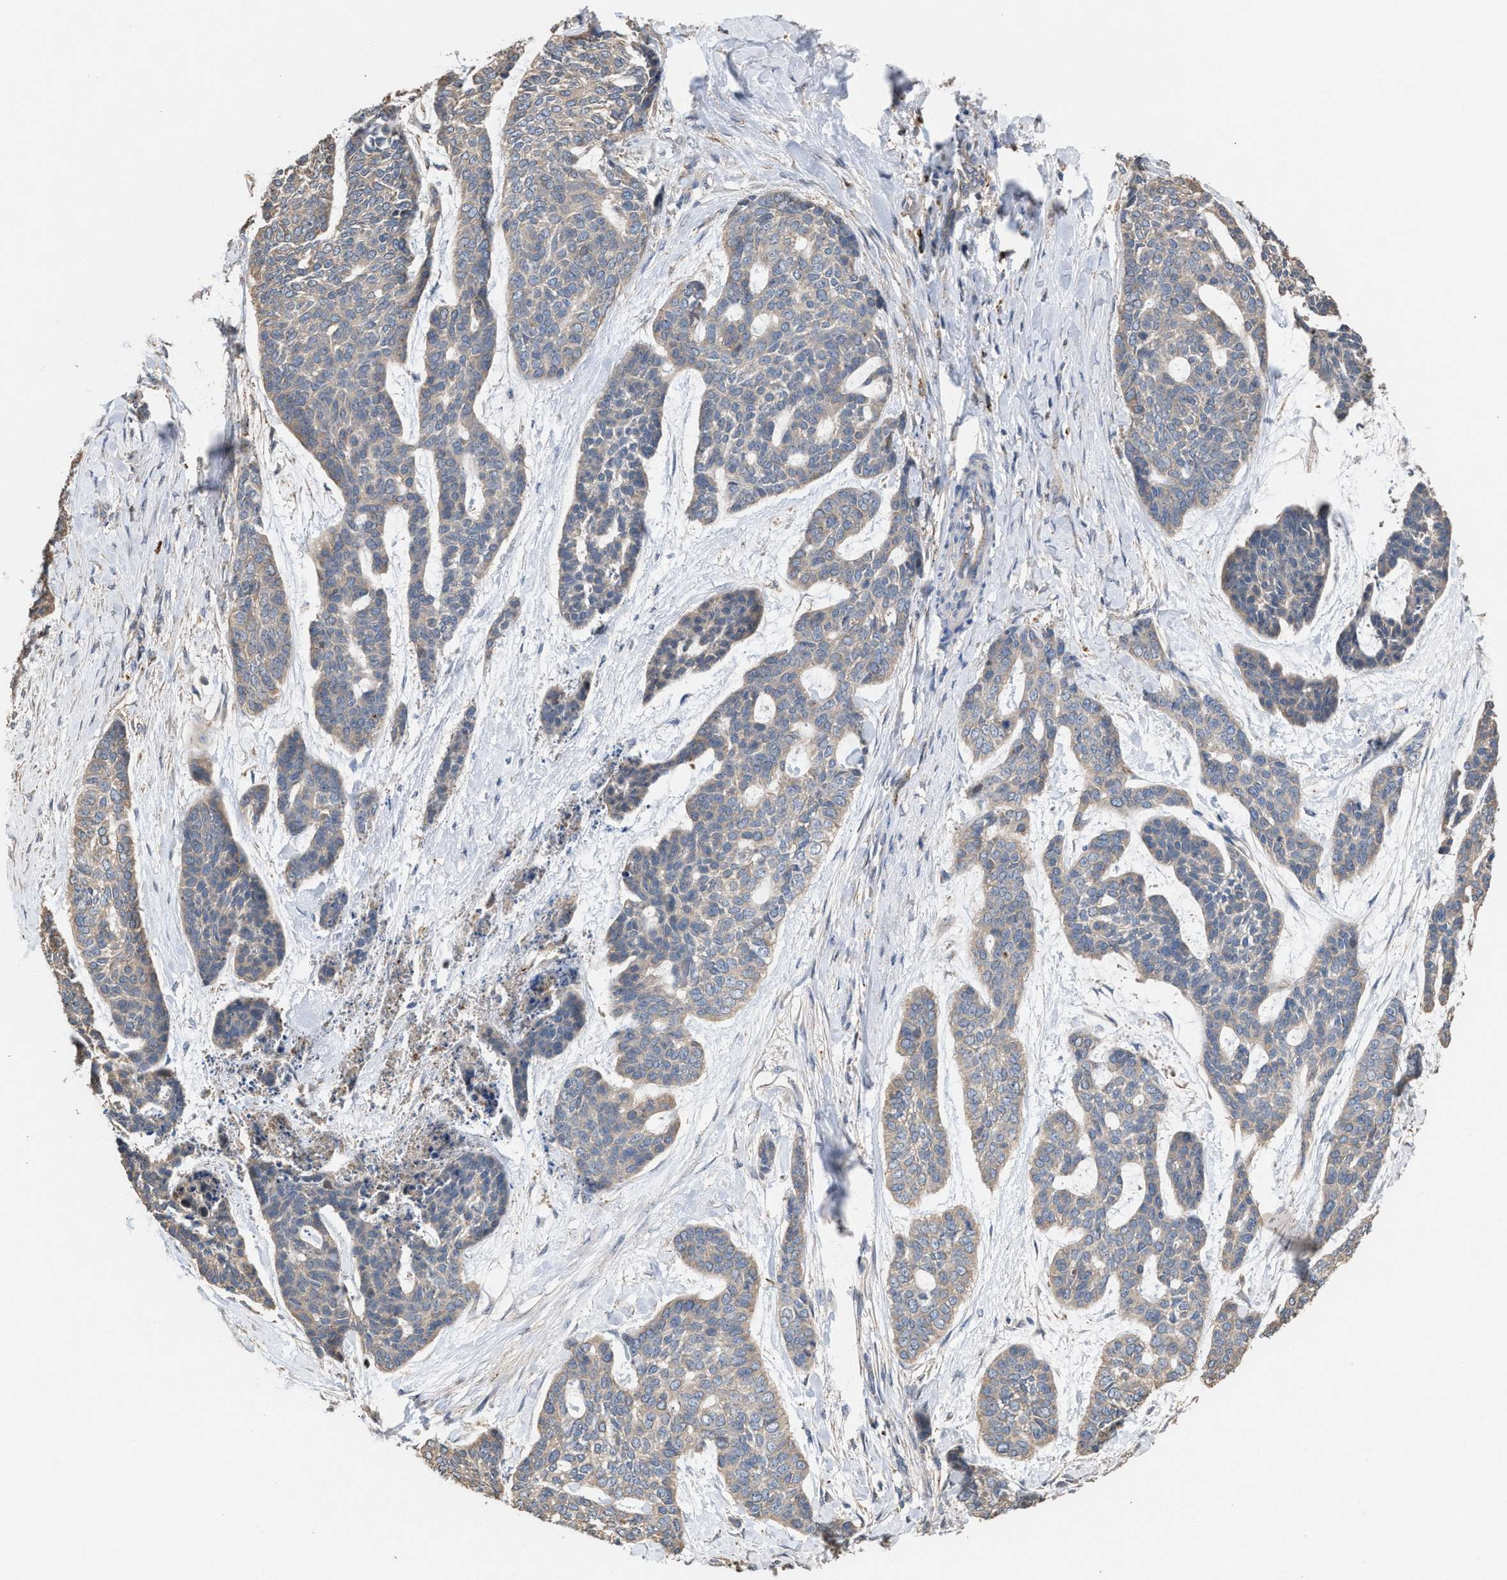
{"staining": {"intensity": "negative", "quantity": "none", "location": "none"}, "tissue": "skin cancer", "cell_type": "Tumor cells", "image_type": "cancer", "snomed": [{"axis": "morphology", "description": "Basal cell carcinoma"}, {"axis": "topography", "description": "Skin"}], "caption": "Basal cell carcinoma (skin) was stained to show a protein in brown. There is no significant positivity in tumor cells. The staining is performed using DAB brown chromogen with nuclei counter-stained in using hematoxylin.", "gene": "ELMO3", "patient": {"sex": "female", "age": 64}}